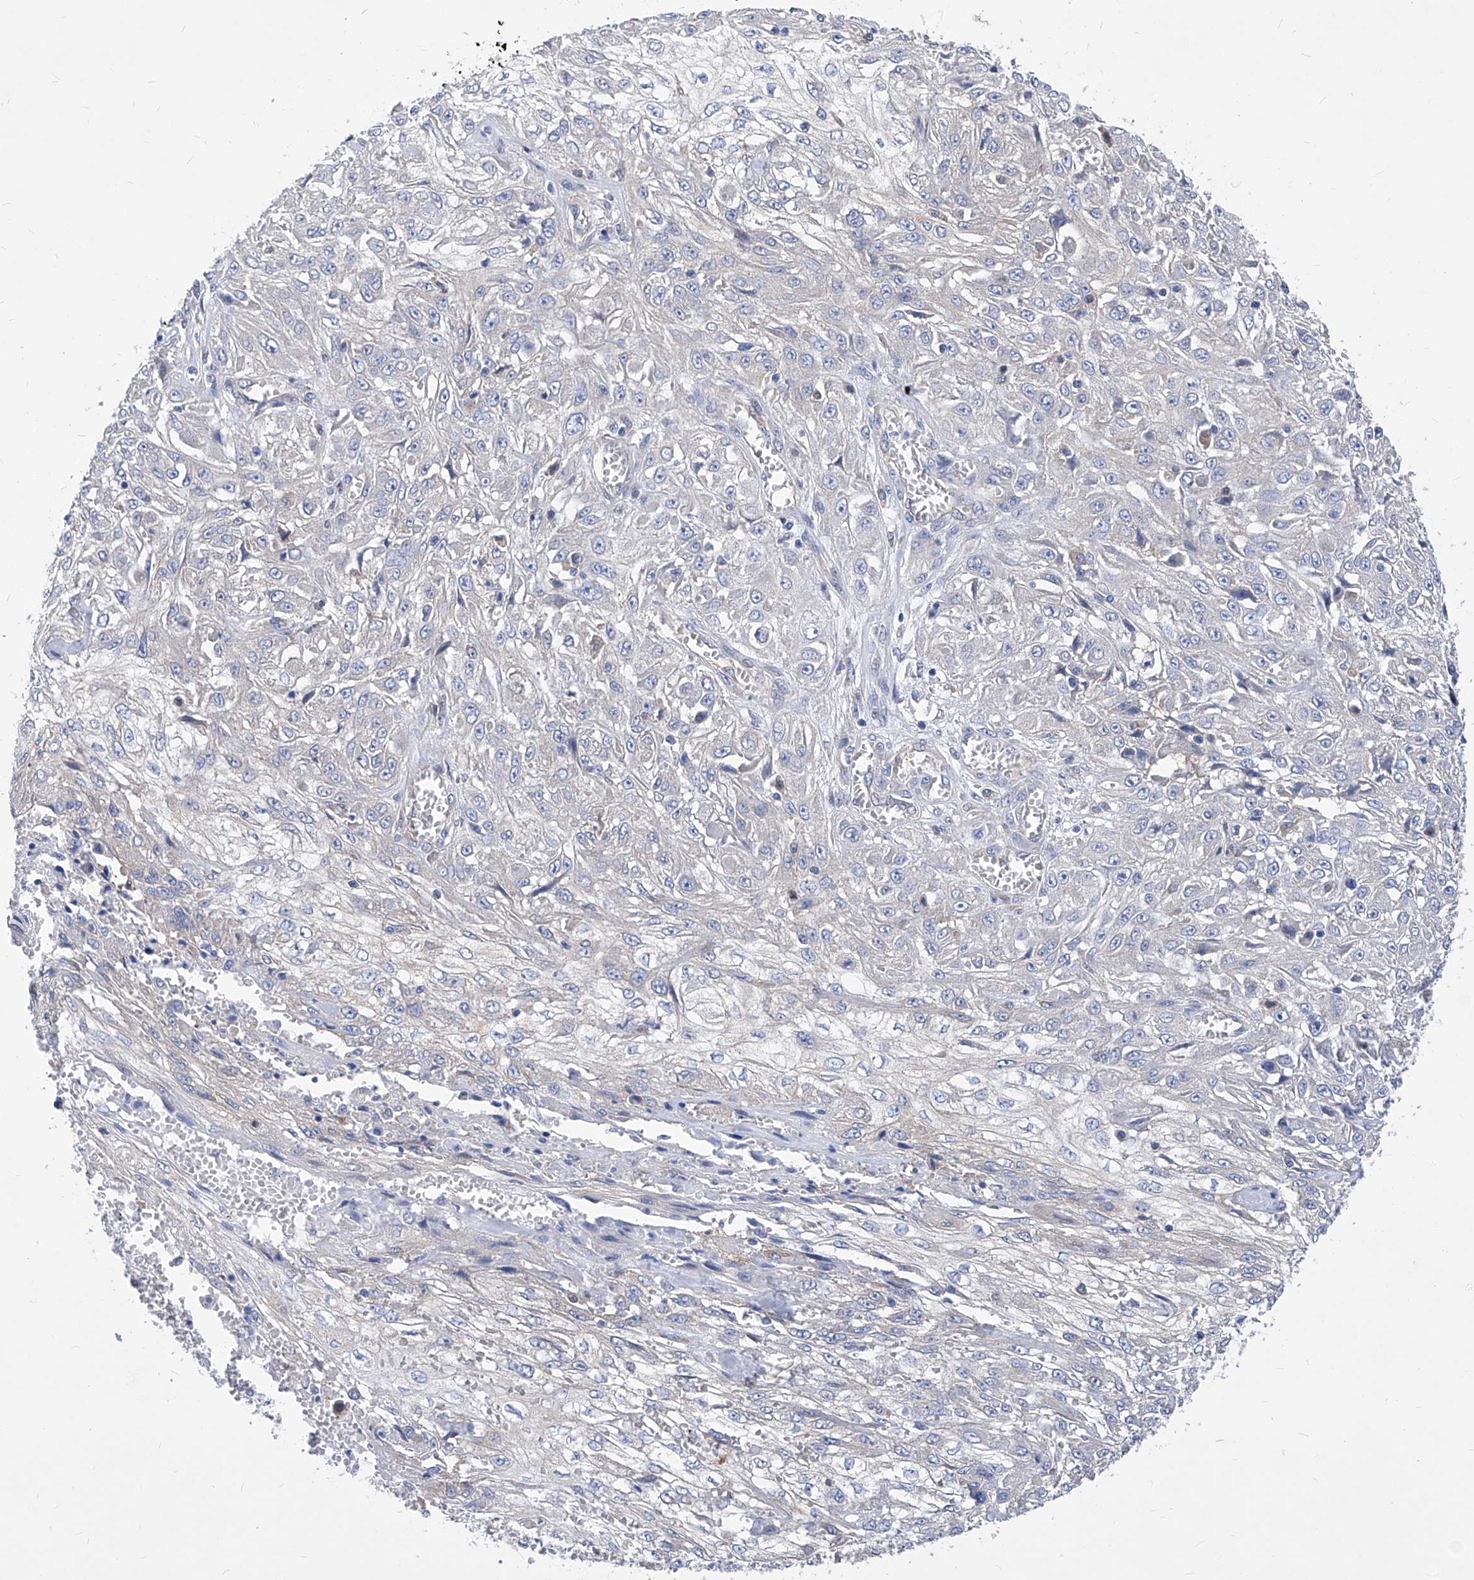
{"staining": {"intensity": "negative", "quantity": "none", "location": "none"}, "tissue": "skin cancer", "cell_type": "Tumor cells", "image_type": "cancer", "snomed": [{"axis": "morphology", "description": "Squamous cell carcinoma, NOS"}, {"axis": "morphology", "description": "Squamous cell carcinoma, metastatic, NOS"}, {"axis": "topography", "description": "Skin"}, {"axis": "topography", "description": "Lymph node"}], "caption": "Immunohistochemistry (IHC) of skin cancer (squamous cell carcinoma) displays no staining in tumor cells. Nuclei are stained in blue.", "gene": "XPNPEP1", "patient": {"sex": "male", "age": 75}}